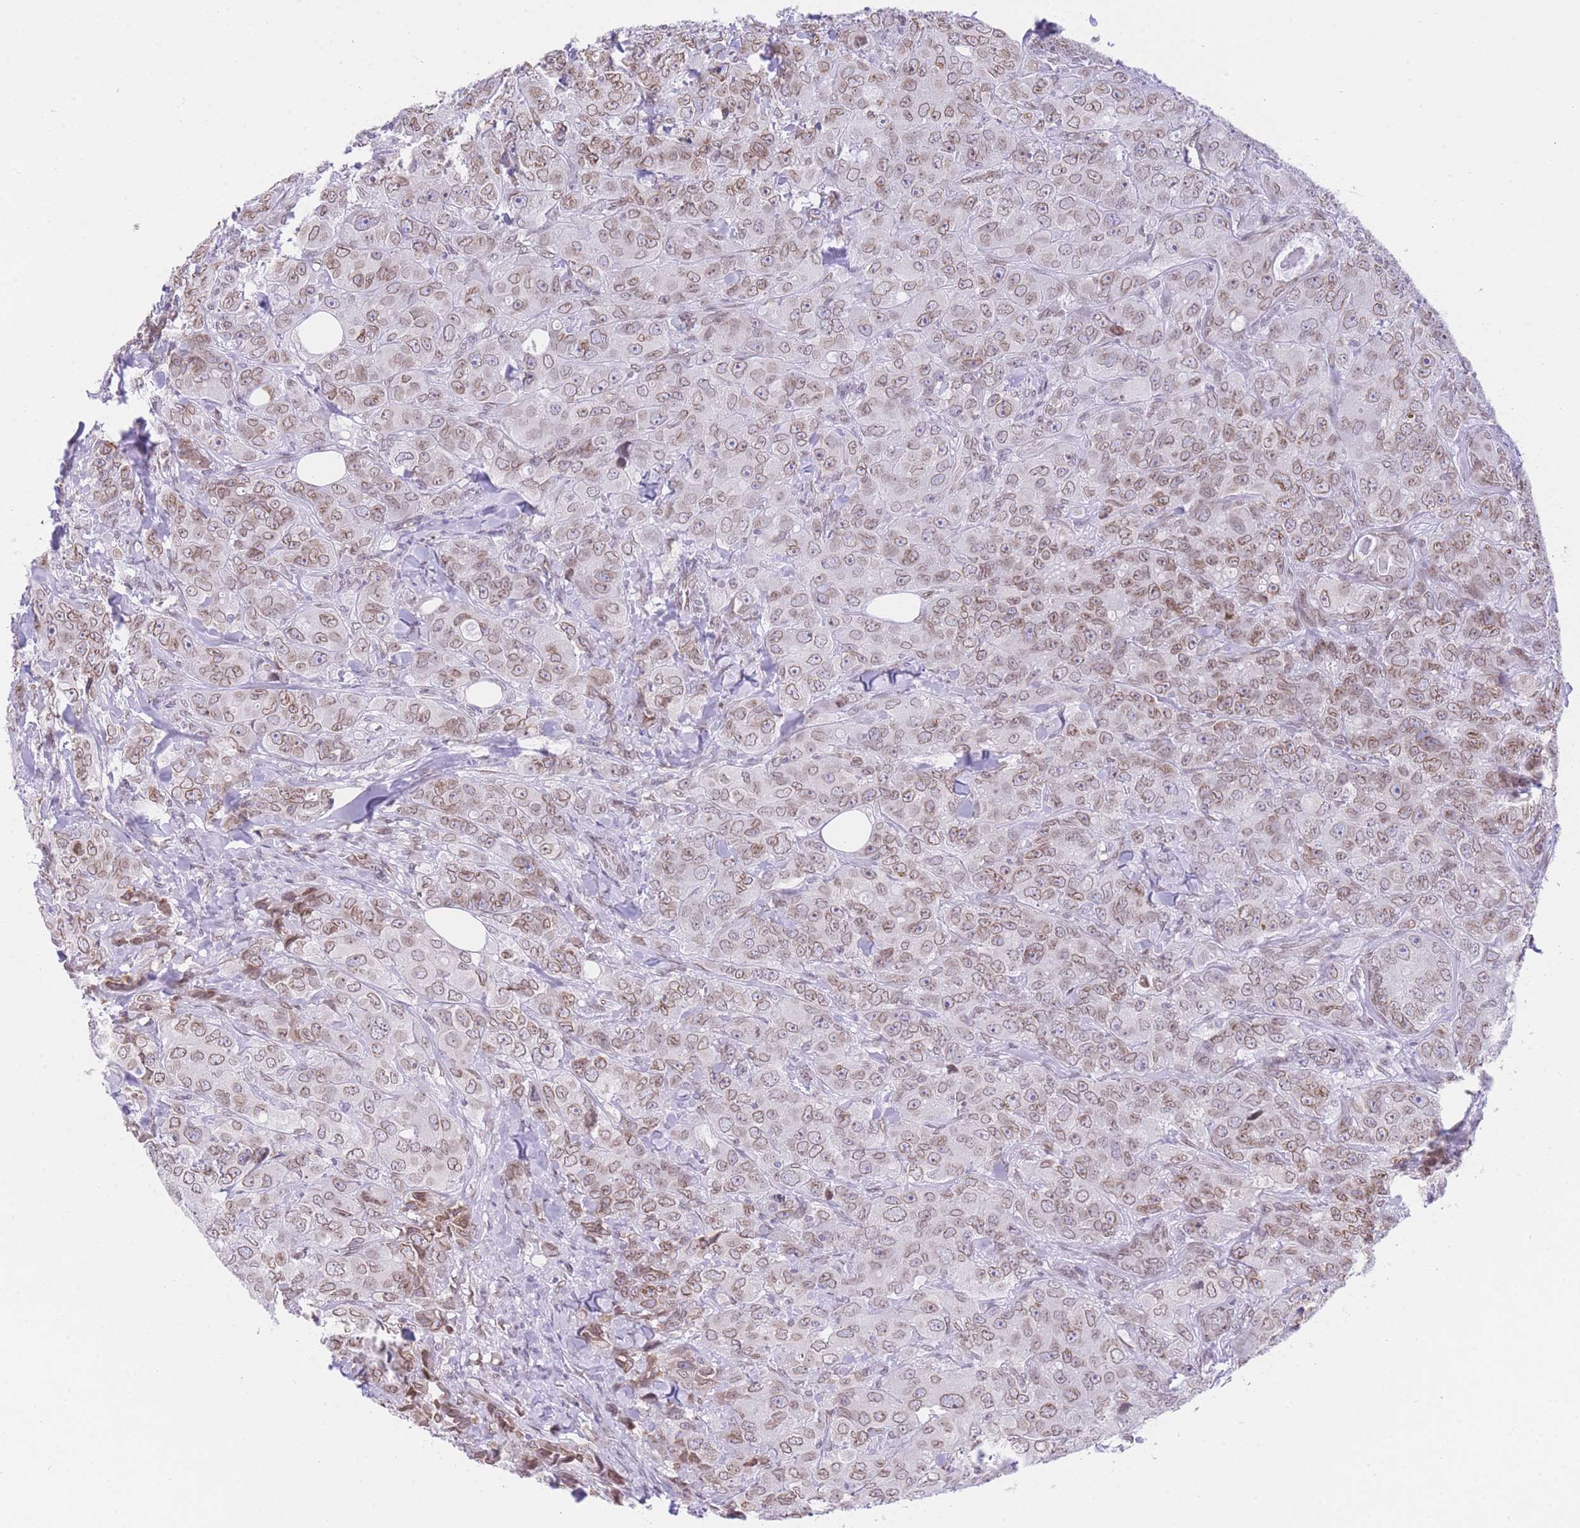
{"staining": {"intensity": "moderate", "quantity": ">75%", "location": "cytoplasmic/membranous,nuclear"}, "tissue": "breast cancer", "cell_type": "Tumor cells", "image_type": "cancer", "snomed": [{"axis": "morphology", "description": "Duct carcinoma"}, {"axis": "topography", "description": "Breast"}], "caption": "Tumor cells demonstrate medium levels of moderate cytoplasmic/membranous and nuclear positivity in approximately >75% of cells in breast cancer (intraductal carcinoma).", "gene": "OR10AD1", "patient": {"sex": "female", "age": 43}}